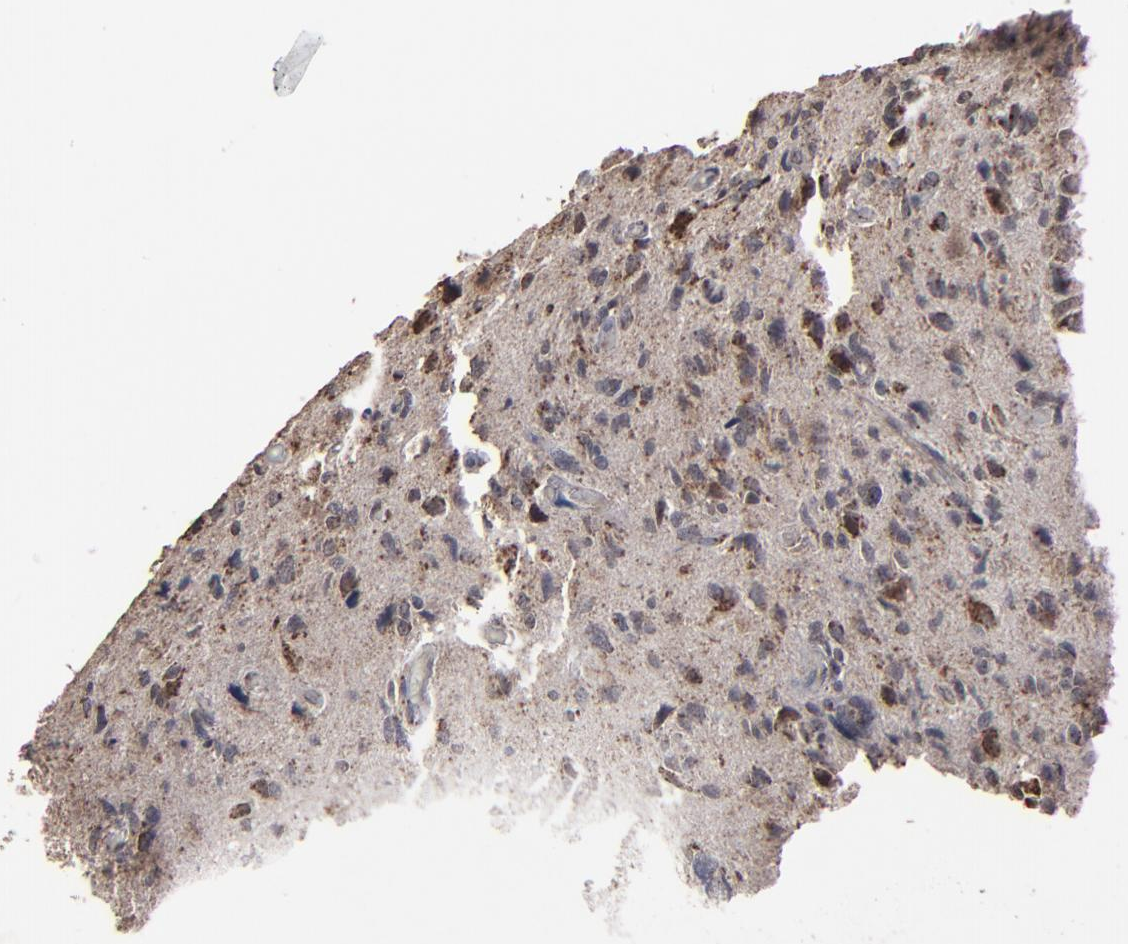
{"staining": {"intensity": "moderate", "quantity": "25%-75%", "location": "cytoplasmic/membranous"}, "tissue": "glioma", "cell_type": "Tumor cells", "image_type": "cancer", "snomed": [{"axis": "morphology", "description": "Glioma, malignant, High grade"}, {"axis": "topography", "description": "Brain"}], "caption": "Human malignant glioma (high-grade) stained for a protein (brown) exhibits moderate cytoplasmic/membranous positive expression in approximately 25%-75% of tumor cells.", "gene": "BNIP3", "patient": {"sex": "male", "age": 69}}